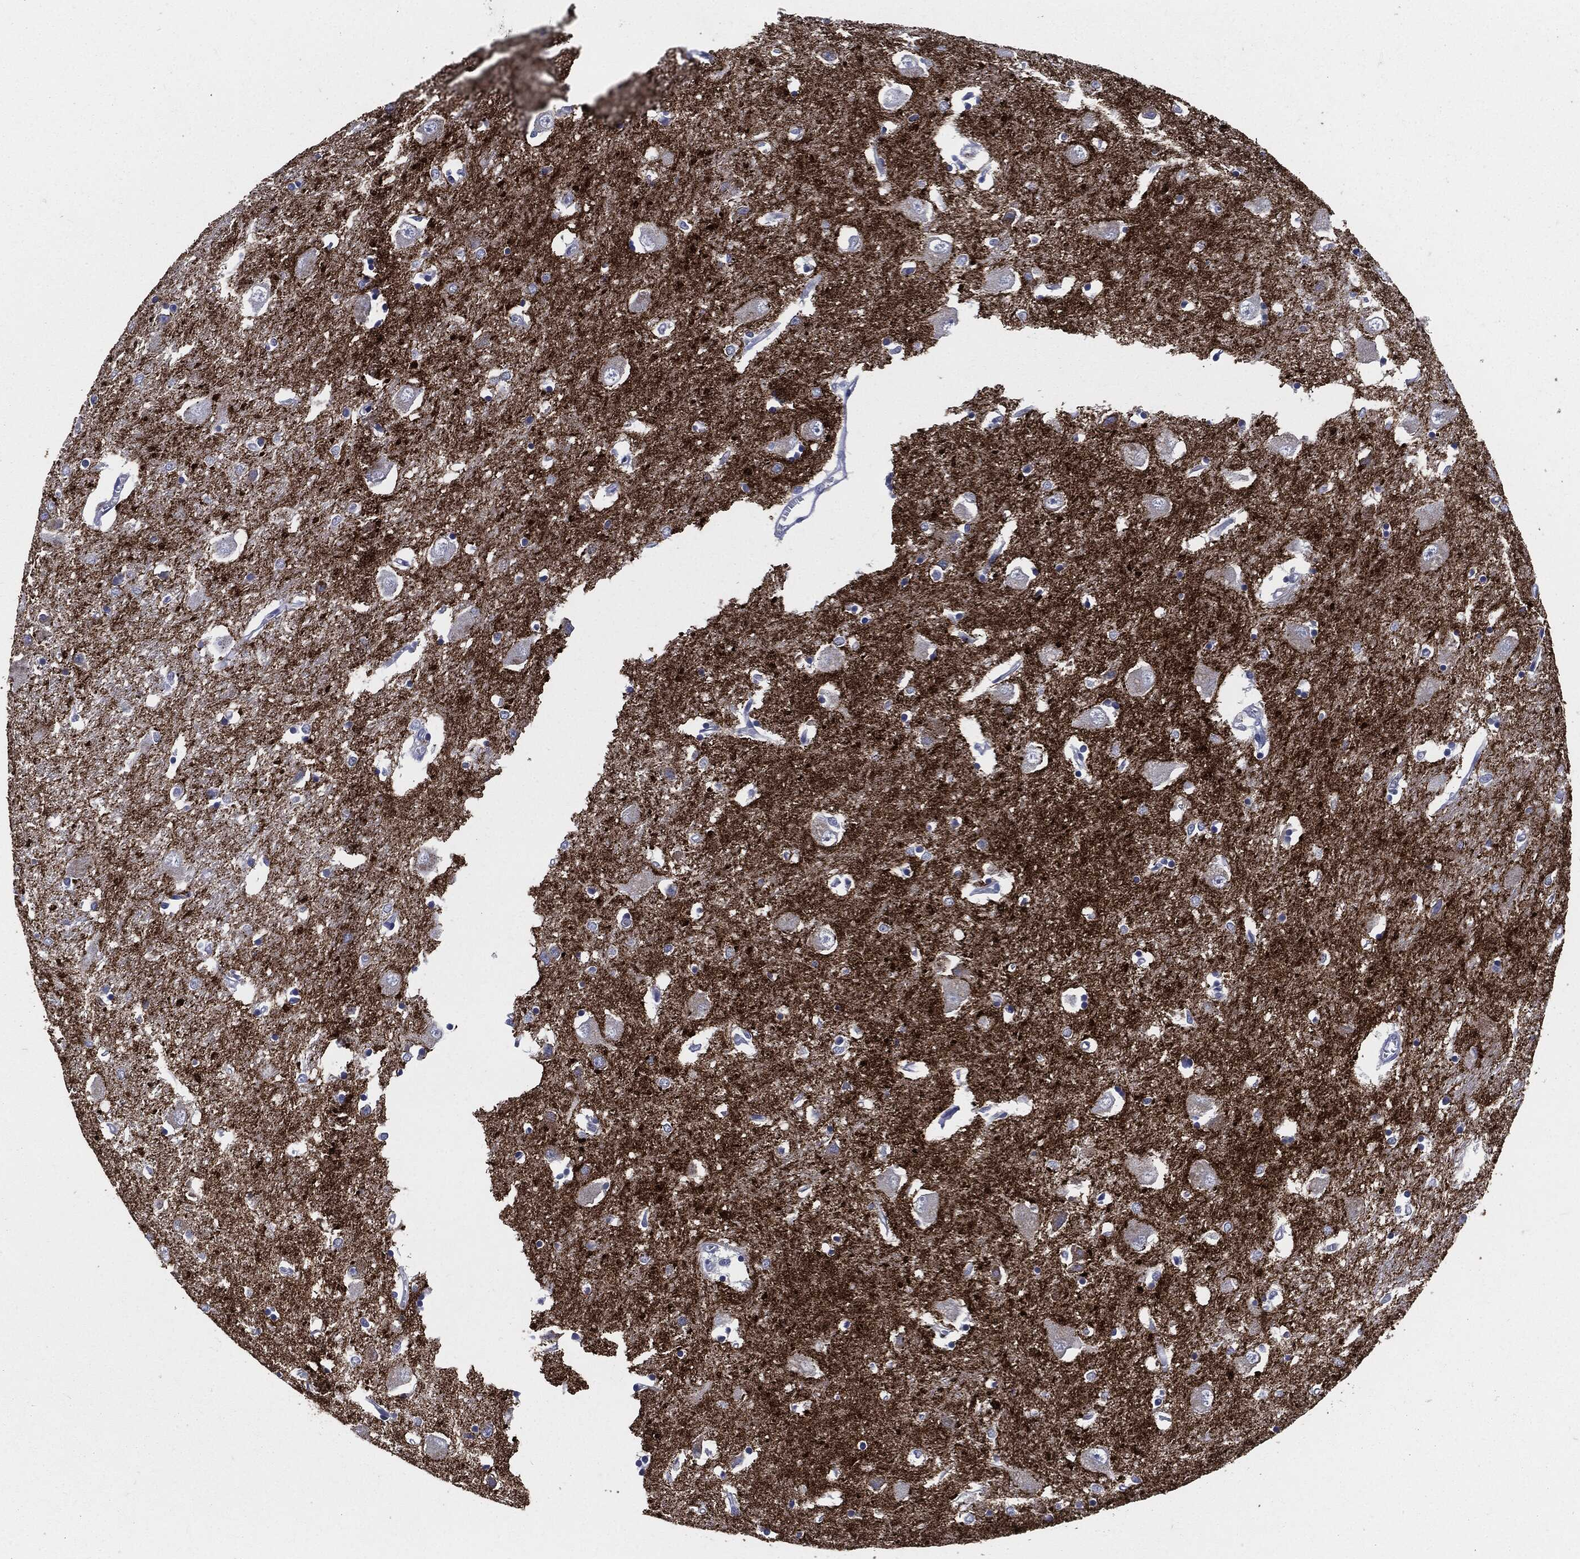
{"staining": {"intensity": "negative", "quantity": "none", "location": "none"}, "tissue": "caudate", "cell_type": "Glial cells", "image_type": "normal", "snomed": [{"axis": "morphology", "description": "Normal tissue, NOS"}, {"axis": "topography", "description": "Lateral ventricle wall"}], "caption": "IHC of unremarkable caudate demonstrates no expression in glial cells. (Brightfield microscopy of DAB immunohistochemistry at high magnification).", "gene": "CD27", "patient": {"sex": "male", "age": 54}}